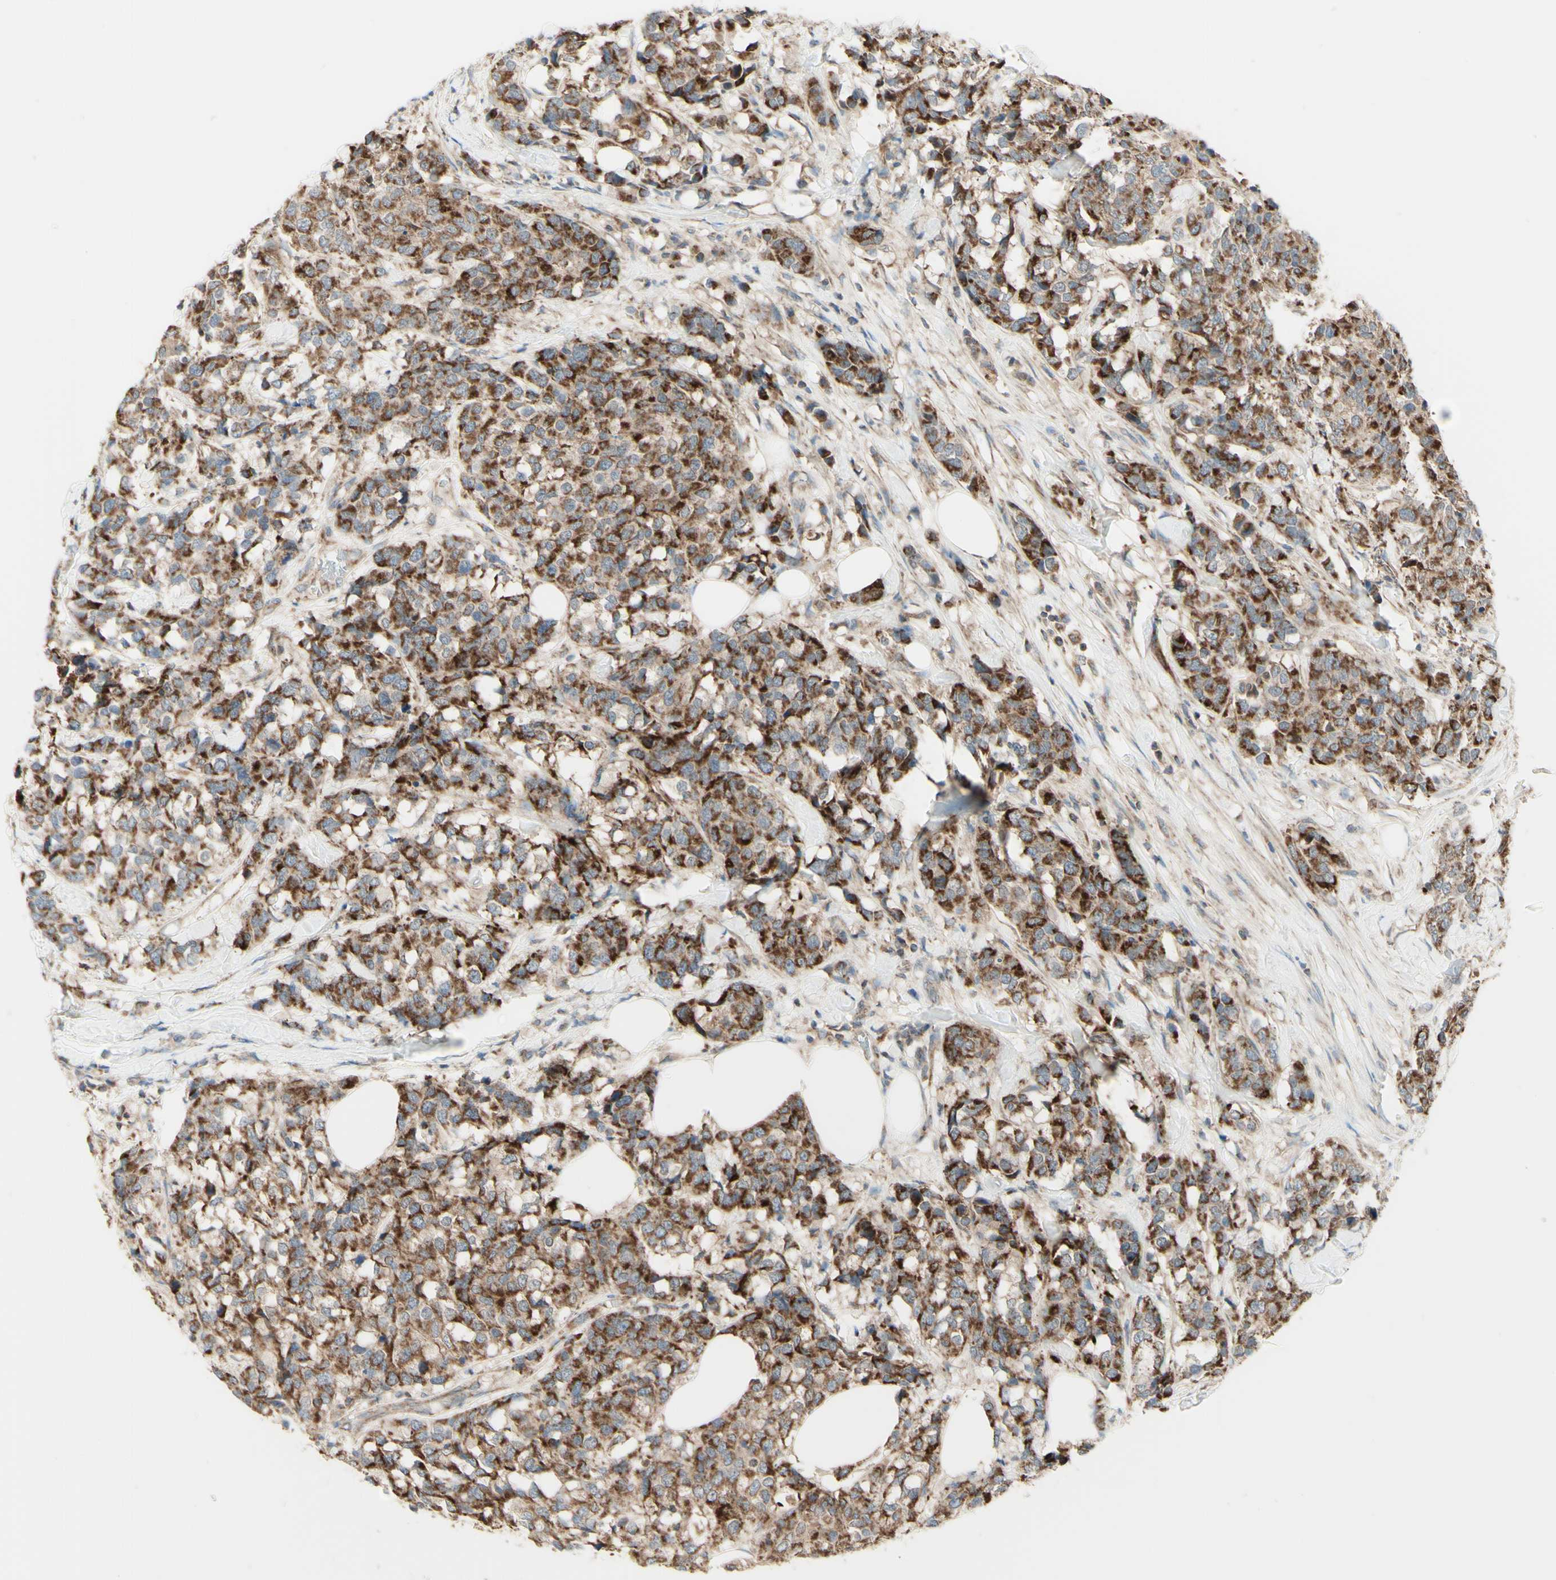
{"staining": {"intensity": "strong", "quantity": ">75%", "location": "cytoplasmic/membranous"}, "tissue": "breast cancer", "cell_type": "Tumor cells", "image_type": "cancer", "snomed": [{"axis": "morphology", "description": "Lobular carcinoma"}, {"axis": "topography", "description": "Breast"}], "caption": "Immunohistochemistry image of breast lobular carcinoma stained for a protein (brown), which exhibits high levels of strong cytoplasmic/membranous staining in about >75% of tumor cells.", "gene": "ARMC10", "patient": {"sex": "female", "age": 59}}